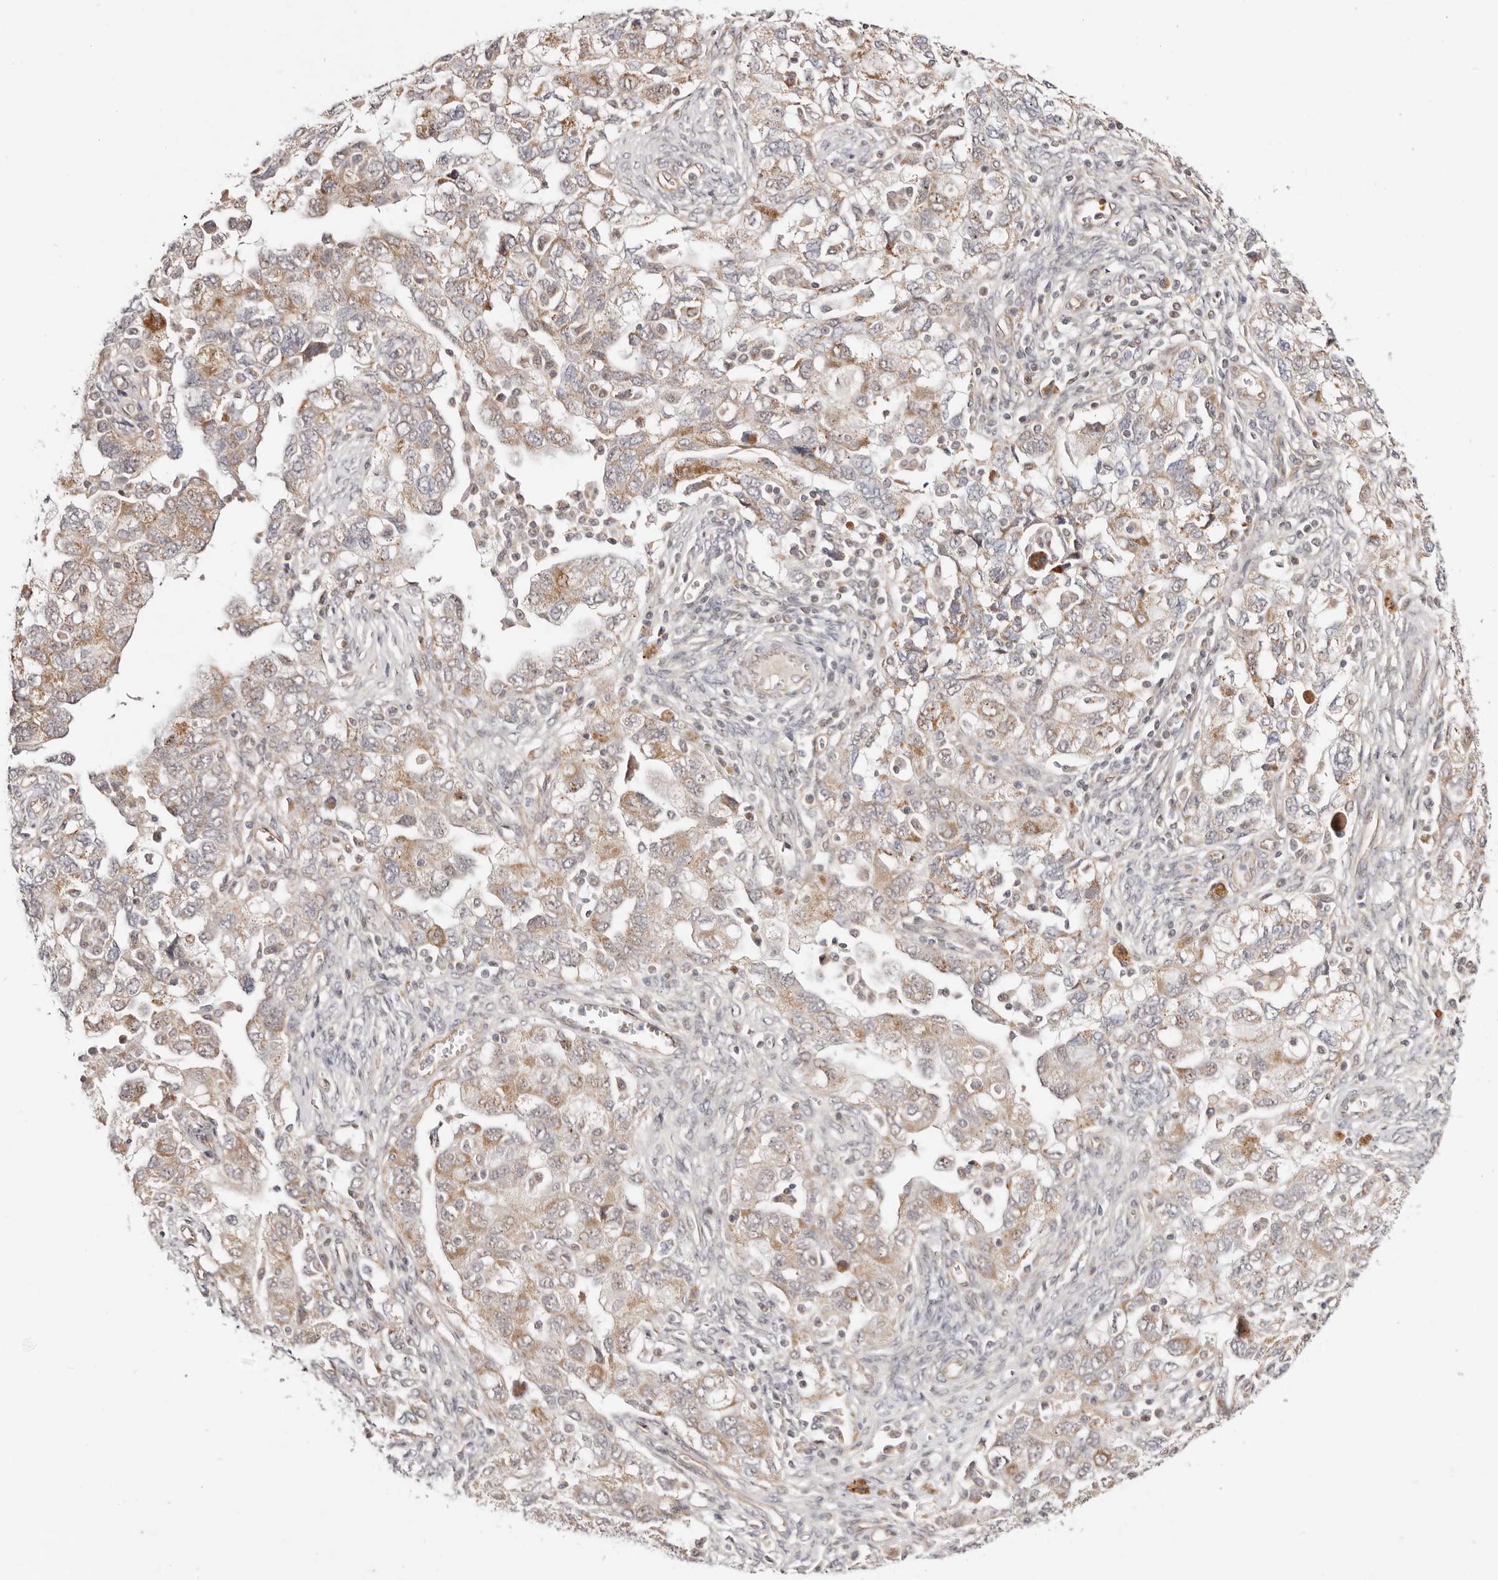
{"staining": {"intensity": "moderate", "quantity": "25%-75%", "location": "cytoplasmic/membranous"}, "tissue": "ovarian cancer", "cell_type": "Tumor cells", "image_type": "cancer", "snomed": [{"axis": "morphology", "description": "Carcinoma, NOS"}, {"axis": "morphology", "description": "Cystadenocarcinoma, serous, NOS"}, {"axis": "topography", "description": "Ovary"}], "caption": "Immunohistochemical staining of human ovarian cancer shows medium levels of moderate cytoplasmic/membranous protein expression in approximately 25%-75% of tumor cells.", "gene": "WRN", "patient": {"sex": "female", "age": 69}}